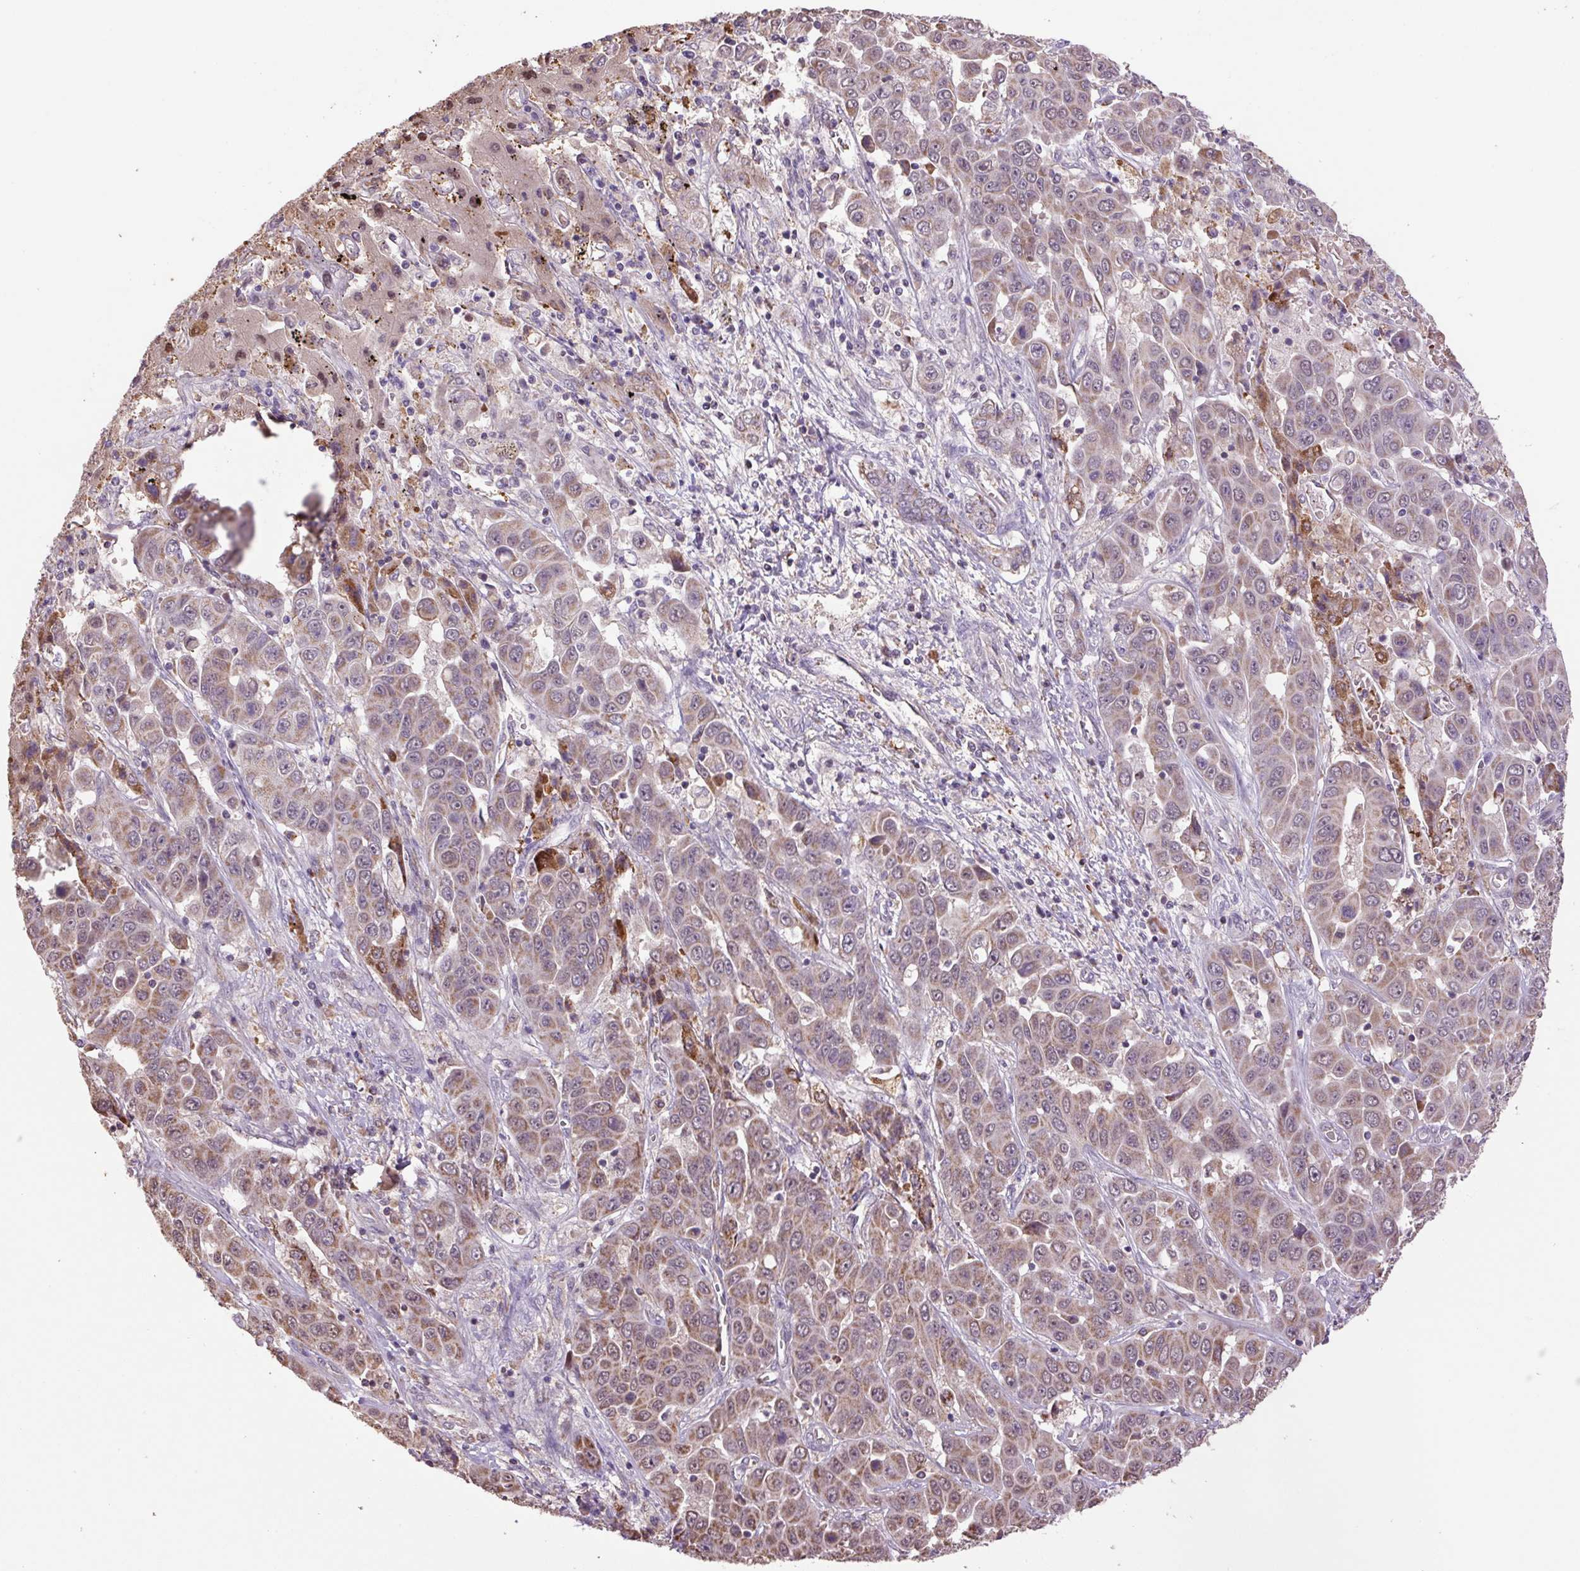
{"staining": {"intensity": "moderate", "quantity": "25%-75%", "location": "cytoplasmic/membranous,nuclear"}, "tissue": "liver cancer", "cell_type": "Tumor cells", "image_type": "cancer", "snomed": [{"axis": "morphology", "description": "Cholangiocarcinoma"}, {"axis": "topography", "description": "Liver"}], "caption": "Immunohistochemical staining of human cholangiocarcinoma (liver) shows moderate cytoplasmic/membranous and nuclear protein positivity in approximately 25%-75% of tumor cells.", "gene": "SGF29", "patient": {"sex": "female", "age": 52}}